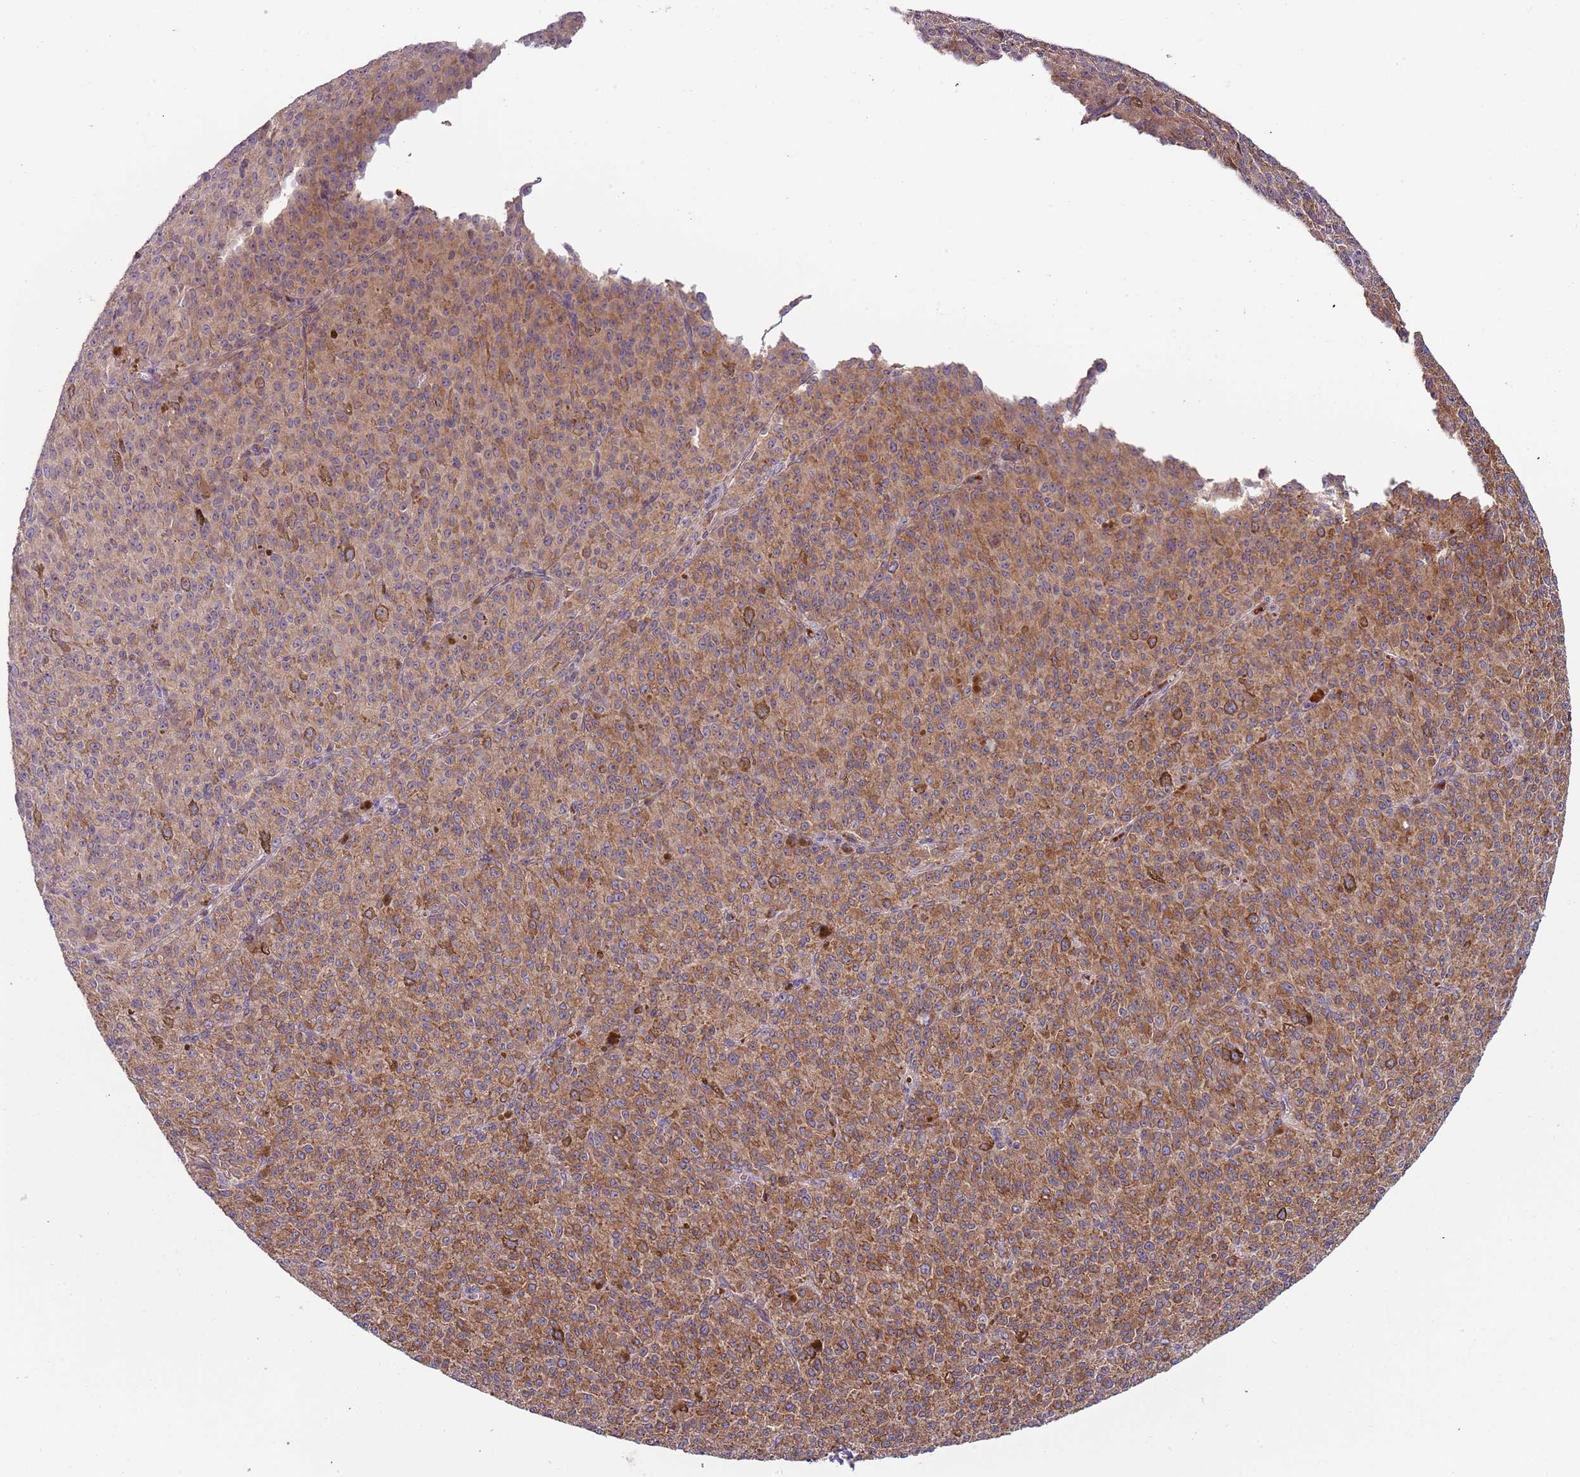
{"staining": {"intensity": "strong", "quantity": ">75%", "location": "cytoplasmic/membranous"}, "tissue": "melanoma", "cell_type": "Tumor cells", "image_type": "cancer", "snomed": [{"axis": "morphology", "description": "Malignant melanoma, NOS"}, {"axis": "topography", "description": "Skin"}], "caption": "A high-resolution photomicrograph shows immunohistochemistry staining of melanoma, which displays strong cytoplasmic/membranous expression in about >75% of tumor cells. The protein of interest is stained brown, and the nuclei are stained in blue (DAB (3,3'-diaminobenzidine) IHC with brightfield microscopy, high magnification).", "gene": "VWCE", "patient": {"sex": "female", "age": 52}}